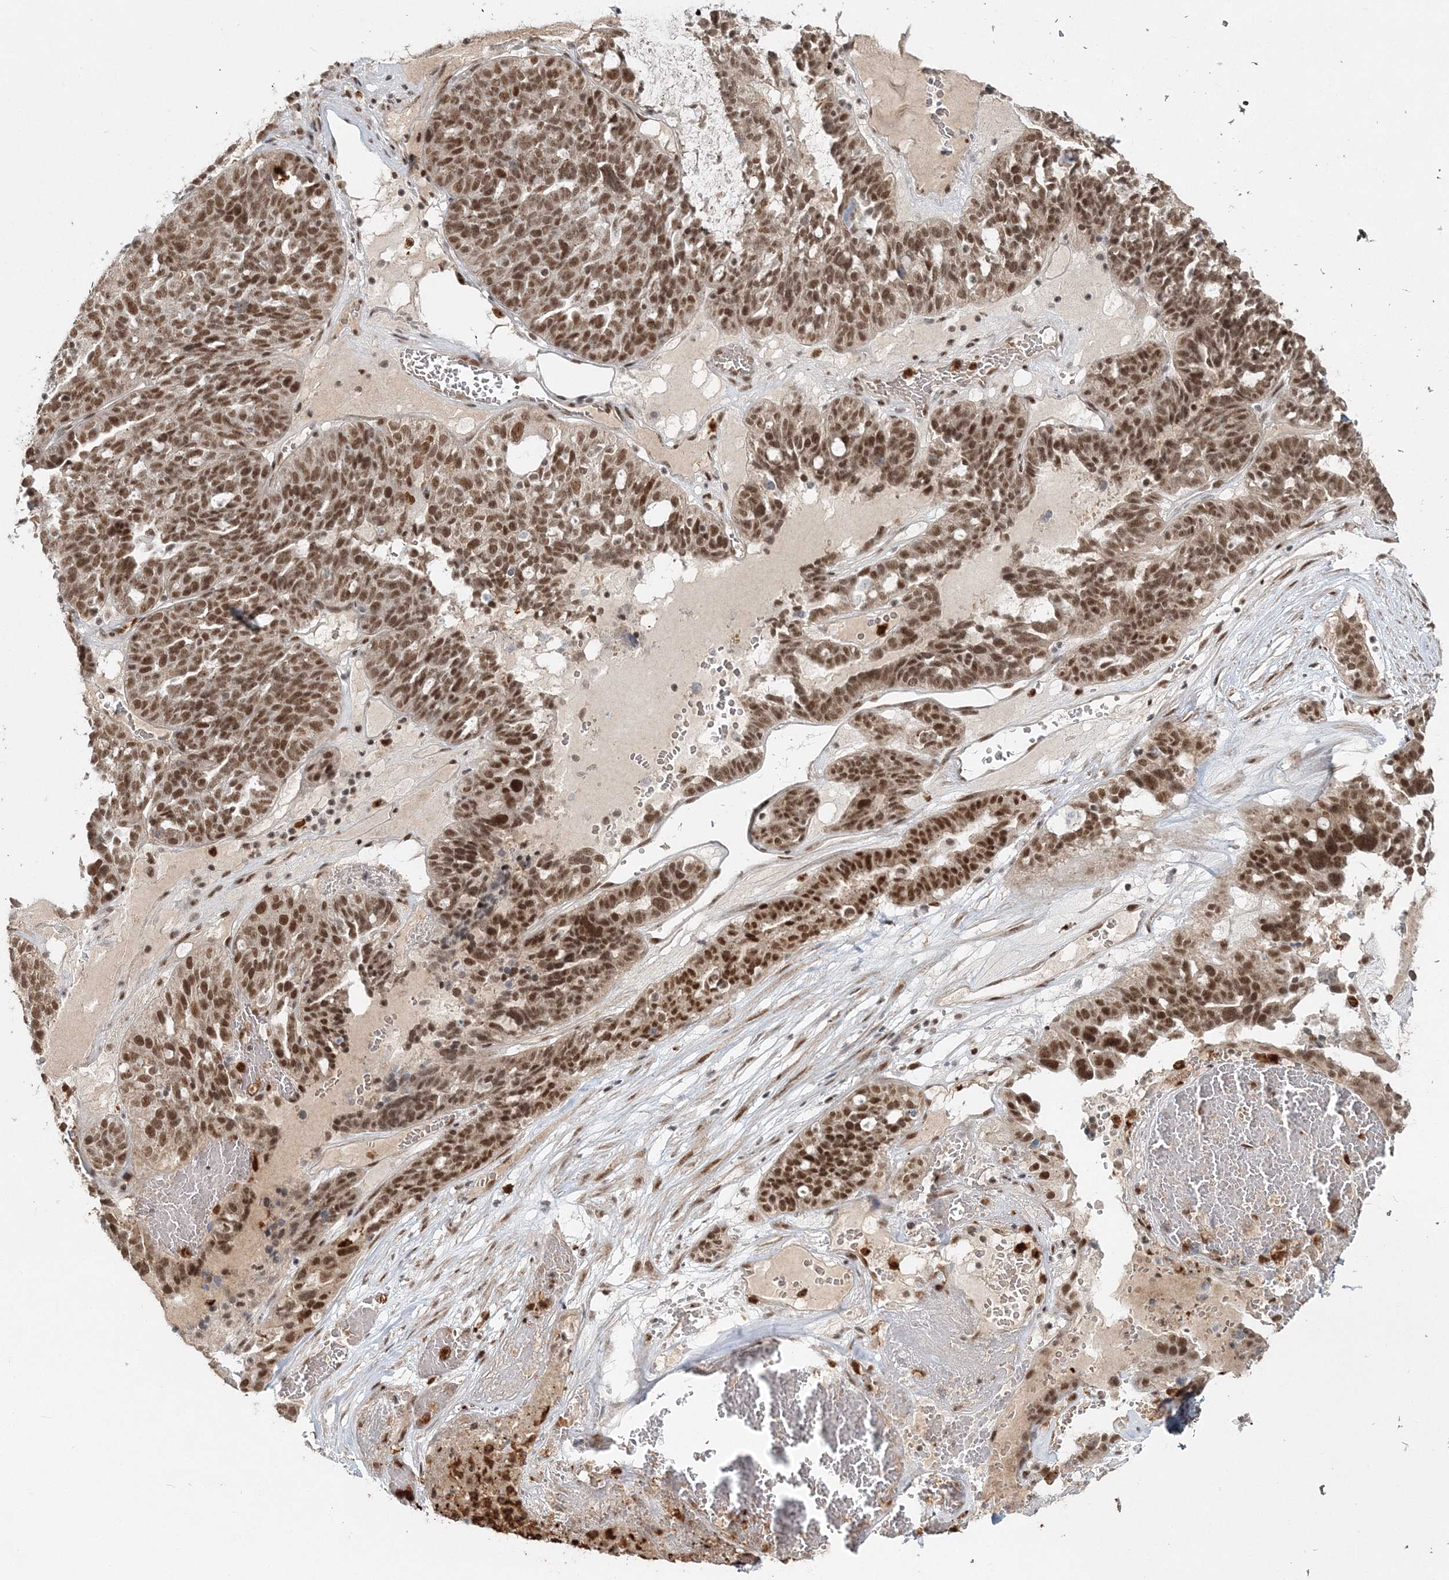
{"staining": {"intensity": "moderate", "quantity": ">75%", "location": "nuclear"}, "tissue": "ovarian cancer", "cell_type": "Tumor cells", "image_type": "cancer", "snomed": [{"axis": "morphology", "description": "Cystadenocarcinoma, serous, NOS"}, {"axis": "topography", "description": "Ovary"}], "caption": "Human ovarian cancer (serous cystadenocarcinoma) stained for a protein (brown) shows moderate nuclear positive staining in about >75% of tumor cells.", "gene": "QRICH1", "patient": {"sex": "female", "age": 59}}